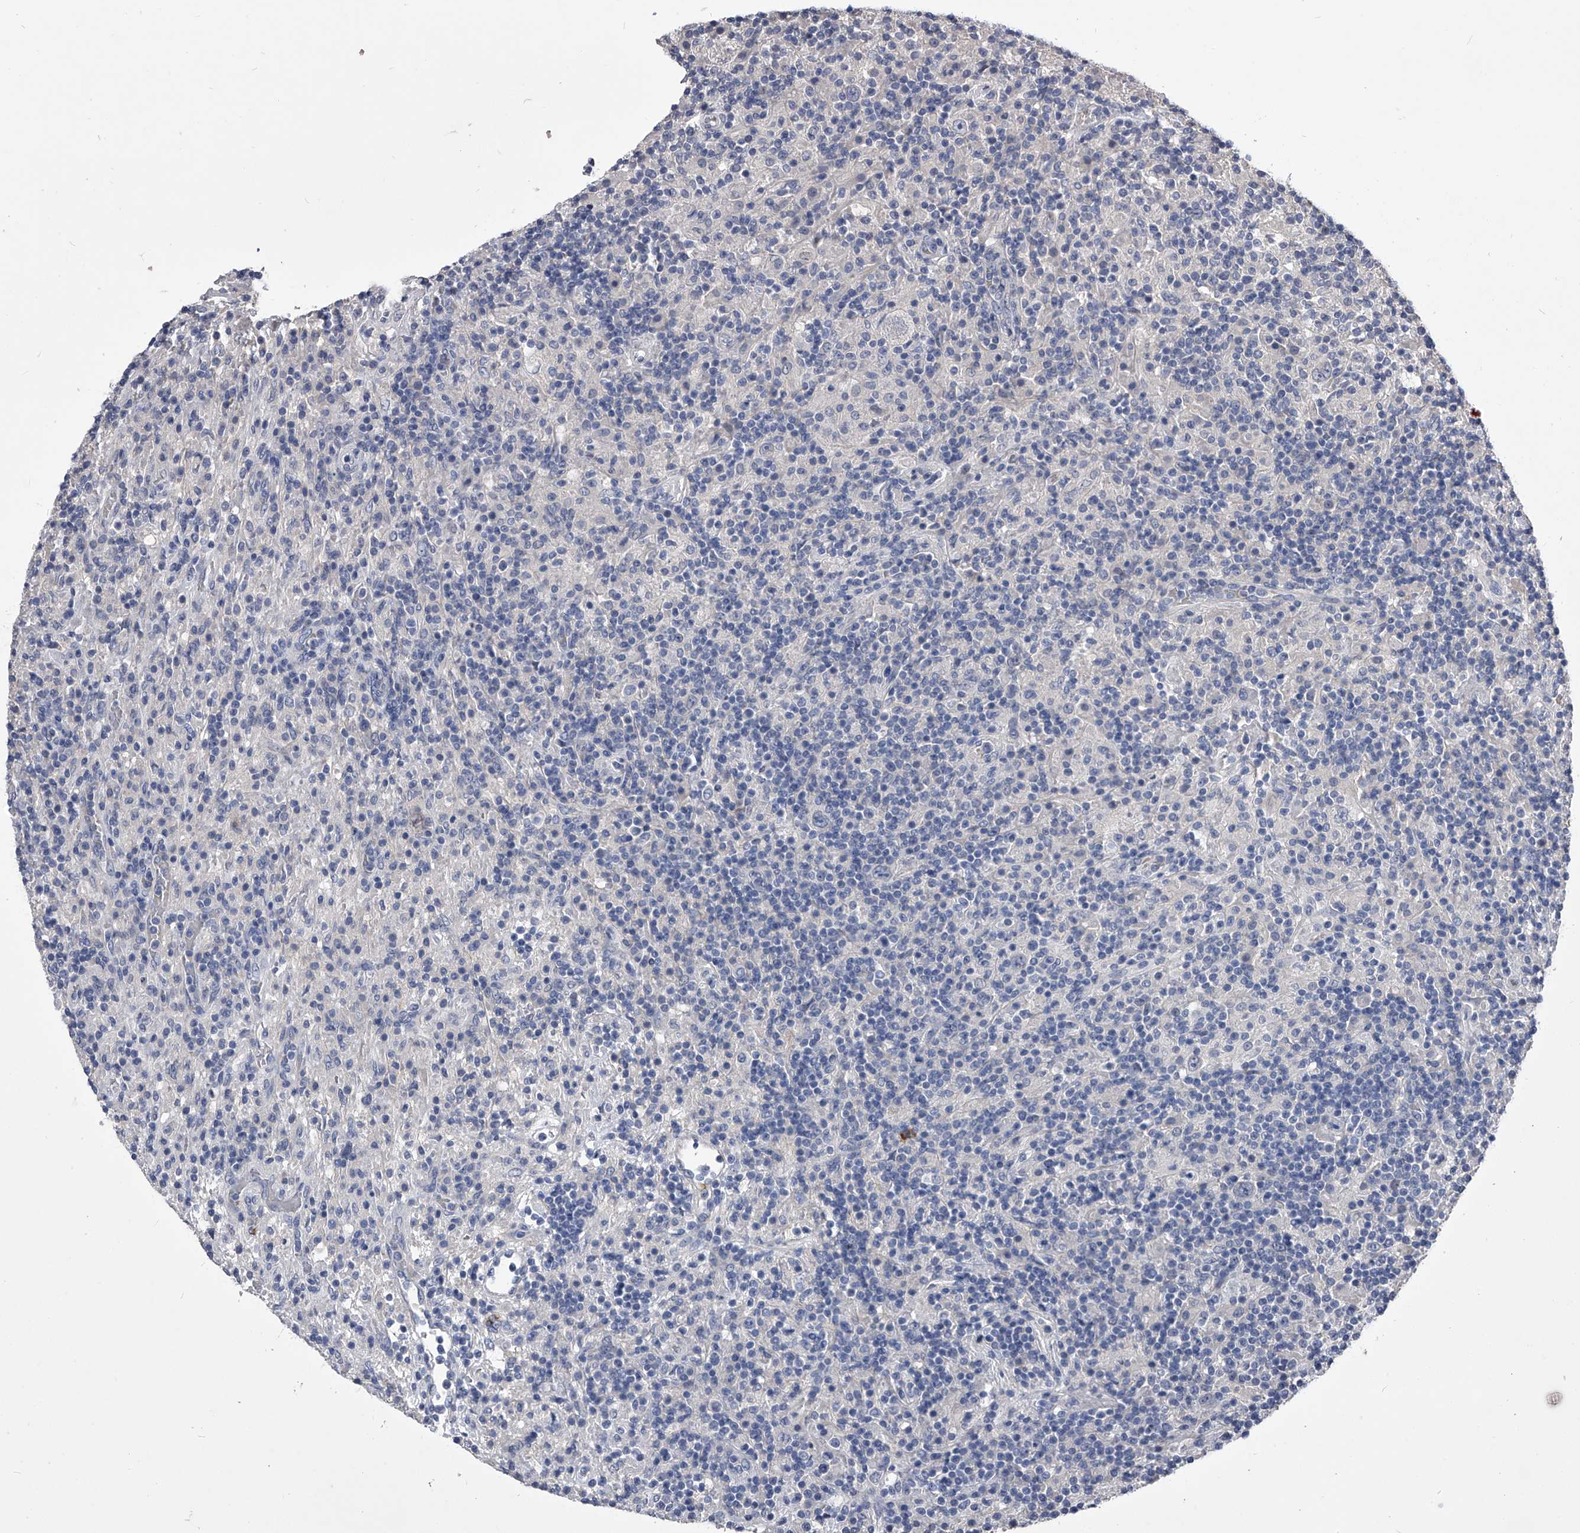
{"staining": {"intensity": "negative", "quantity": "none", "location": "none"}, "tissue": "lymphoma", "cell_type": "Tumor cells", "image_type": "cancer", "snomed": [{"axis": "morphology", "description": "Hodgkin's disease, NOS"}, {"axis": "topography", "description": "Lymph node"}], "caption": "The micrograph demonstrates no staining of tumor cells in Hodgkin's disease.", "gene": "MDN1", "patient": {"sex": "male", "age": 70}}